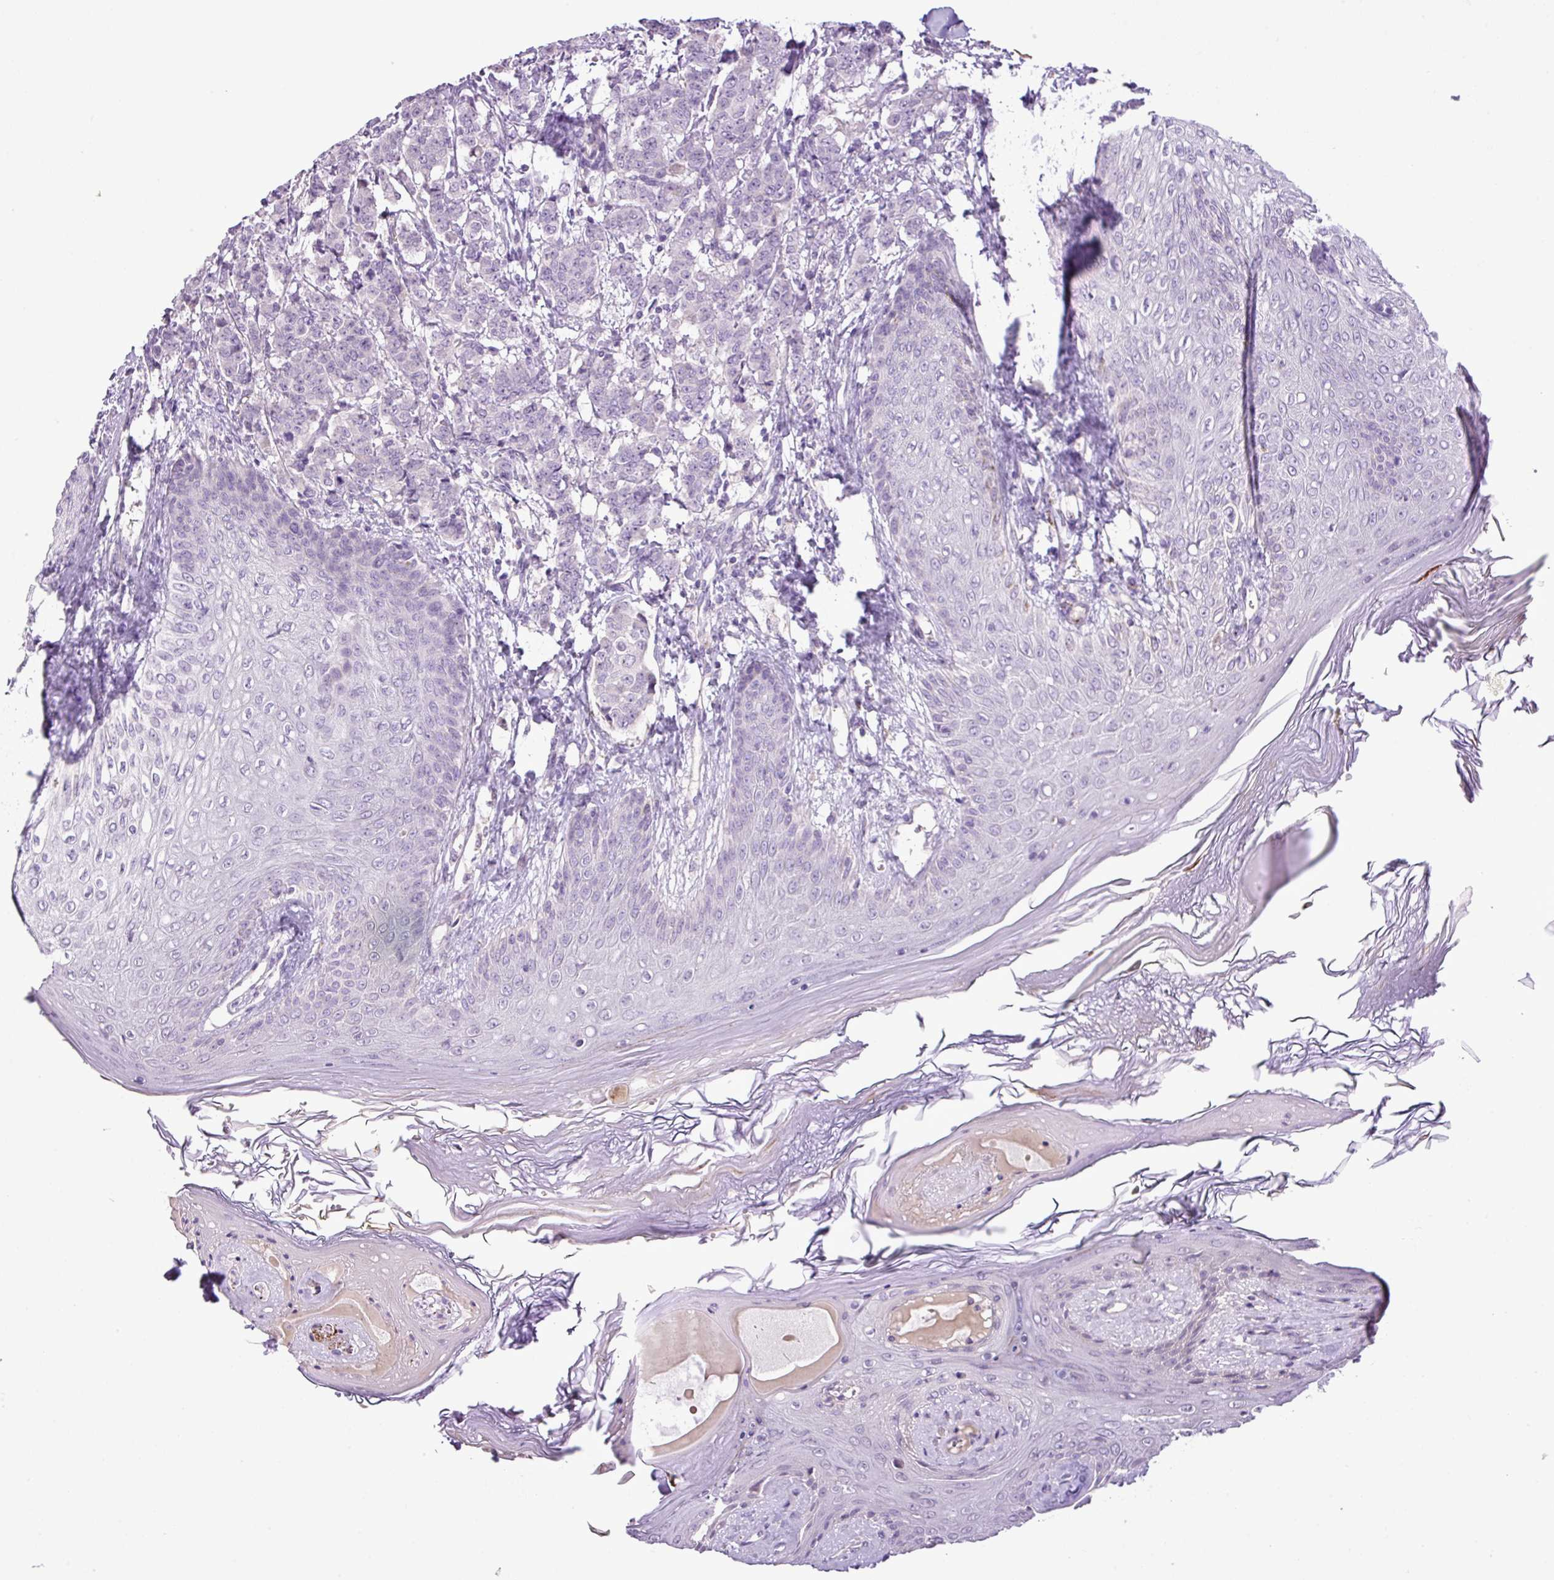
{"staining": {"intensity": "negative", "quantity": "none", "location": "none"}, "tissue": "breast cancer", "cell_type": "Tumor cells", "image_type": "cancer", "snomed": [{"axis": "morphology", "description": "Duct carcinoma"}, {"axis": "topography", "description": "Breast"}], "caption": "Immunohistochemistry (IHC) of human breast cancer reveals no staining in tumor cells.", "gene": "DNAJB13", "patient": {"sex": "female", "age": 40}}